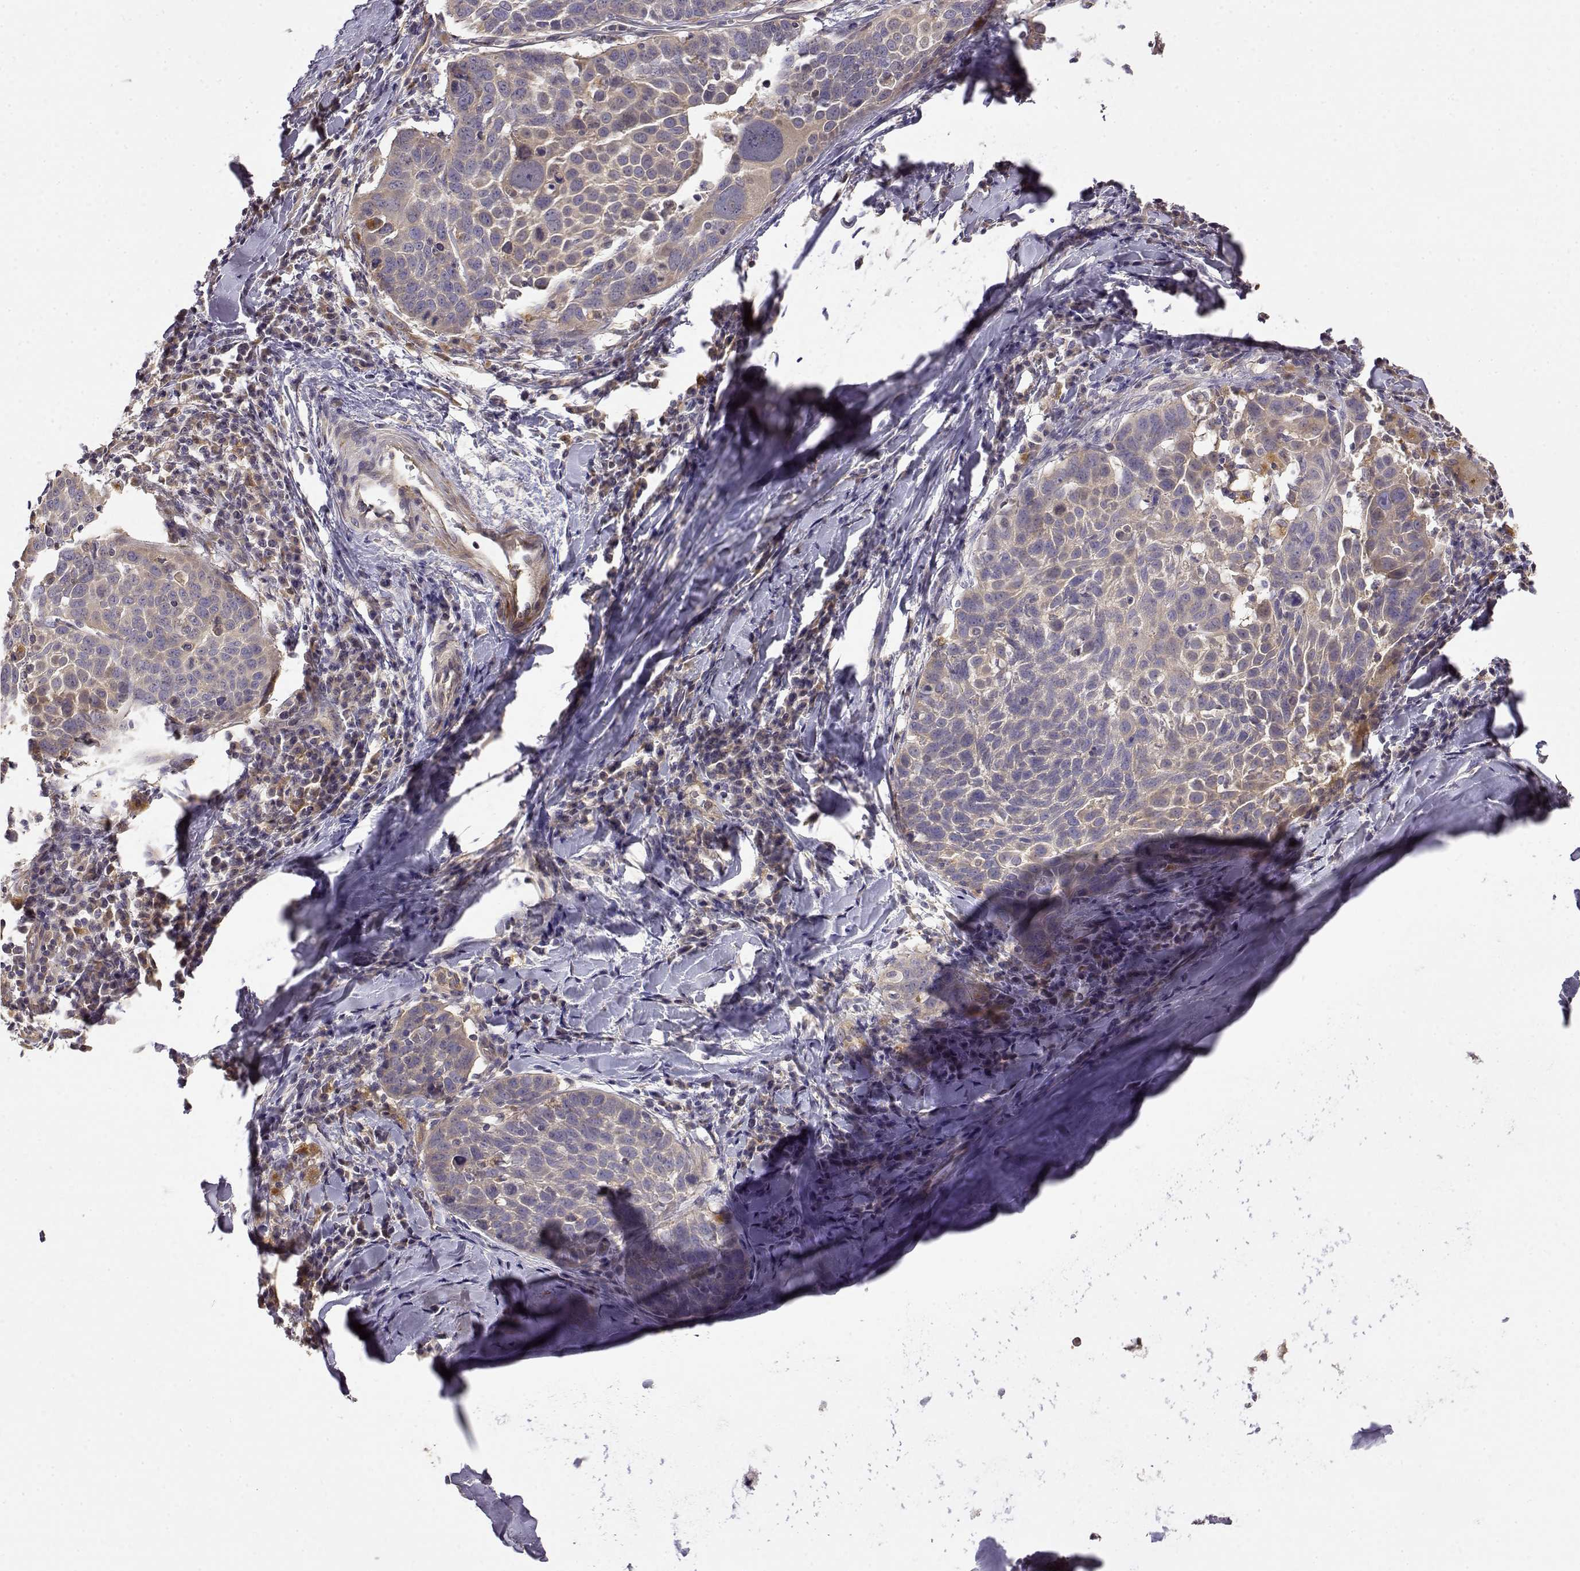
{"staining": {"intensity": "weak", "quantity": "25%-75%", "location": "cytoplasmic/membranous"}, "tissue": "lung cancer", "cell_type": "Tumor cells", "image_type": "cancer", "snomed": [{"axis": "morphology", "description": "Squamous cell carcinoma, NOS"}, {"axis": "topography", "description": "Lung"}], "caption": "The immunohistochemical stain shows weak cytoplasmic/membranous positivity in tumor cells of lung cancer (squamous cell carcinoma) tissue.", "gene": "CRIM1", "patient": {"sex": "male", "age": 57}}